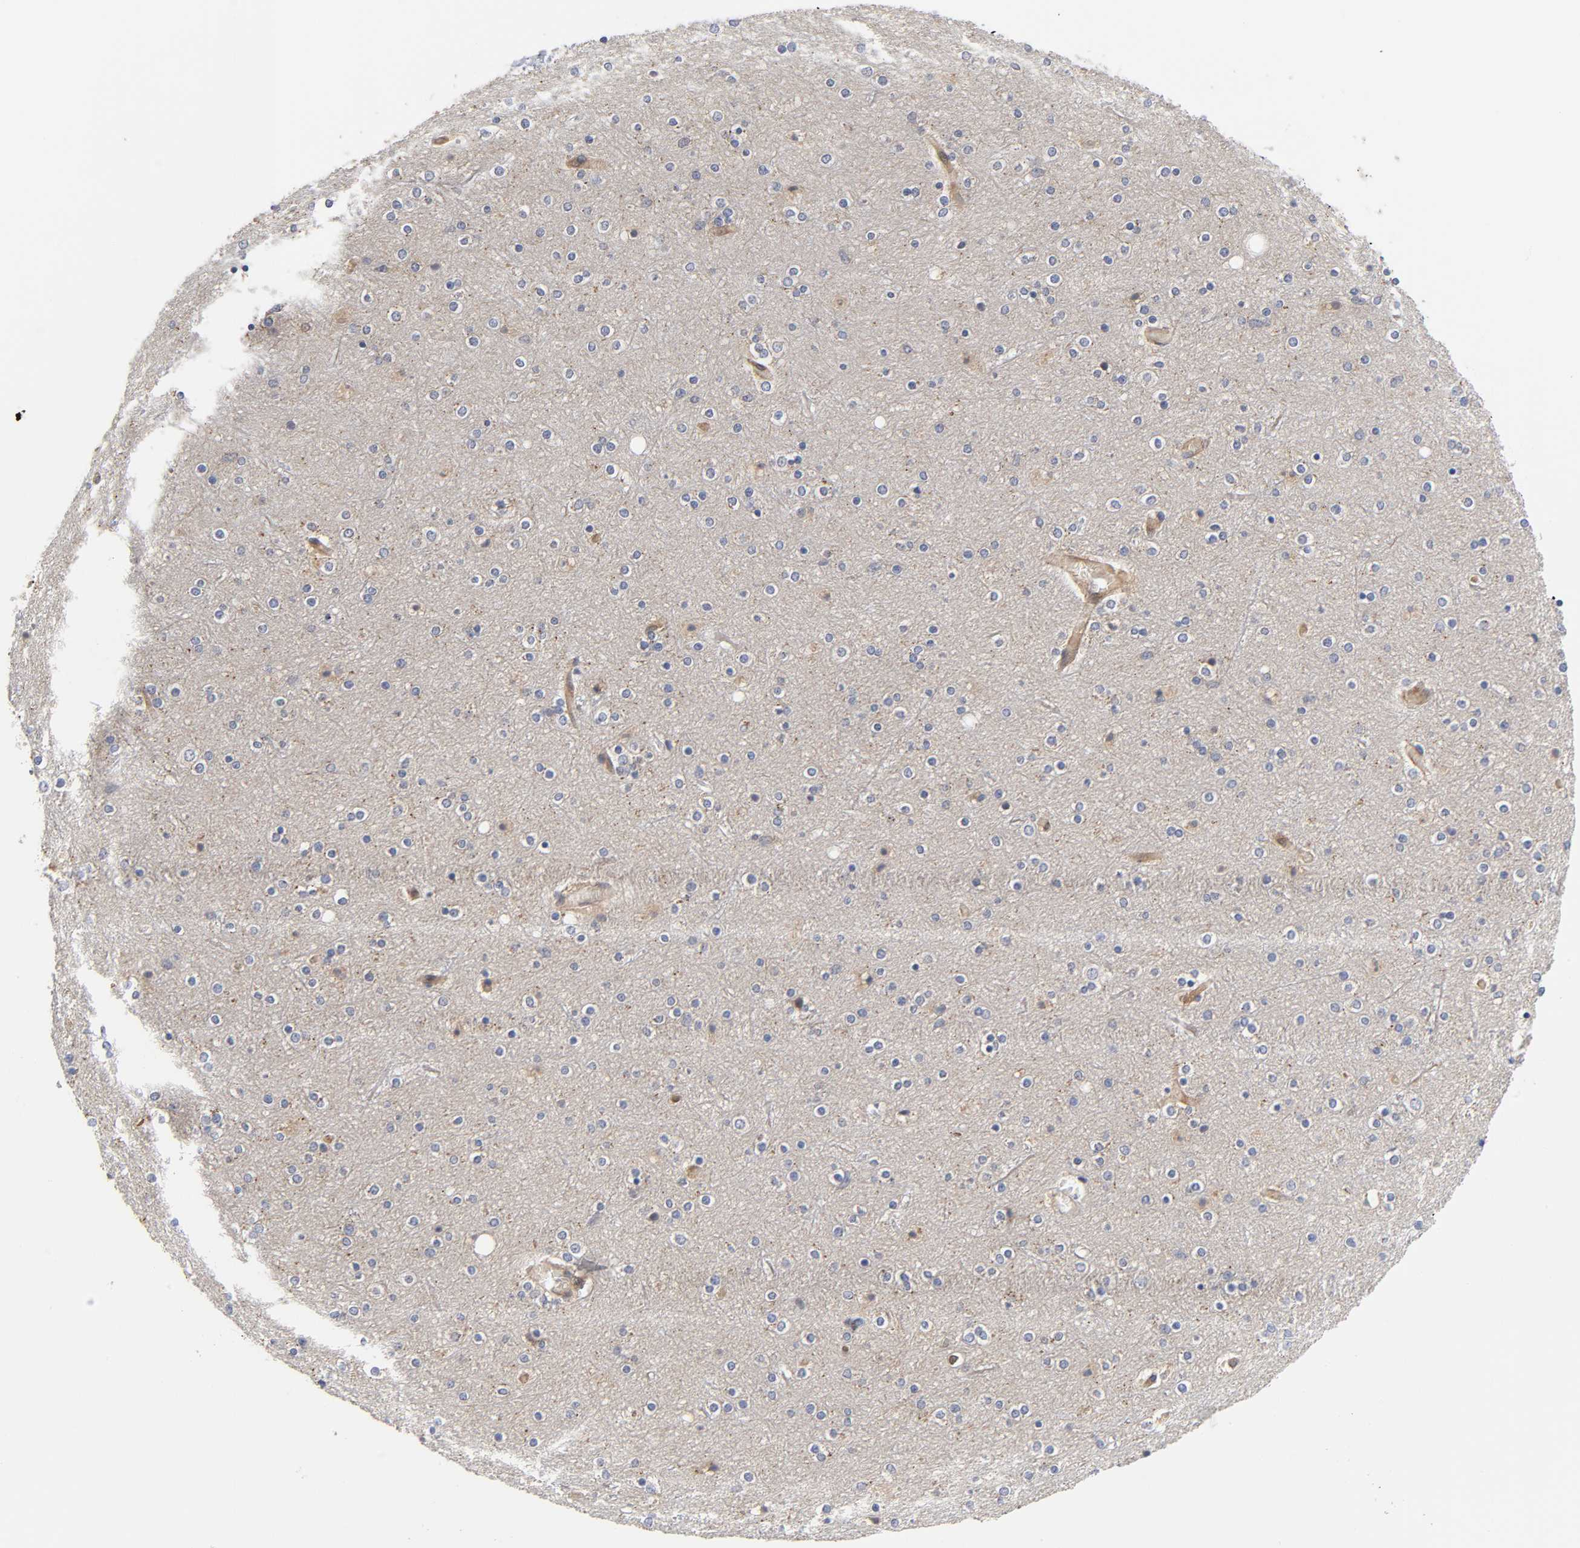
{"staining": {"intensity": "weak", "quantity": "25%-75%", "location": "cytoplasmic/membranous"}, "tissue": "cerebral cortex", "cell_type": "Endothelial cells", "image_type": "normal", "snomed": [{"axis": "morphology", "description": "Normal tissue, NOS"}, {"axis": "topography", "description": "Cerebral cortex"}], "caption": "This histopathology image shows benign cerebral cortex stained with immunohistochemistry to label a protein in brown. The cytoplasmic/membranous of endothelial cells show weak positivity for the protein. Nuclei are counter-stained blue.", "gene": "C17orf75", "patient": {"sex": "female", "age": 54}}